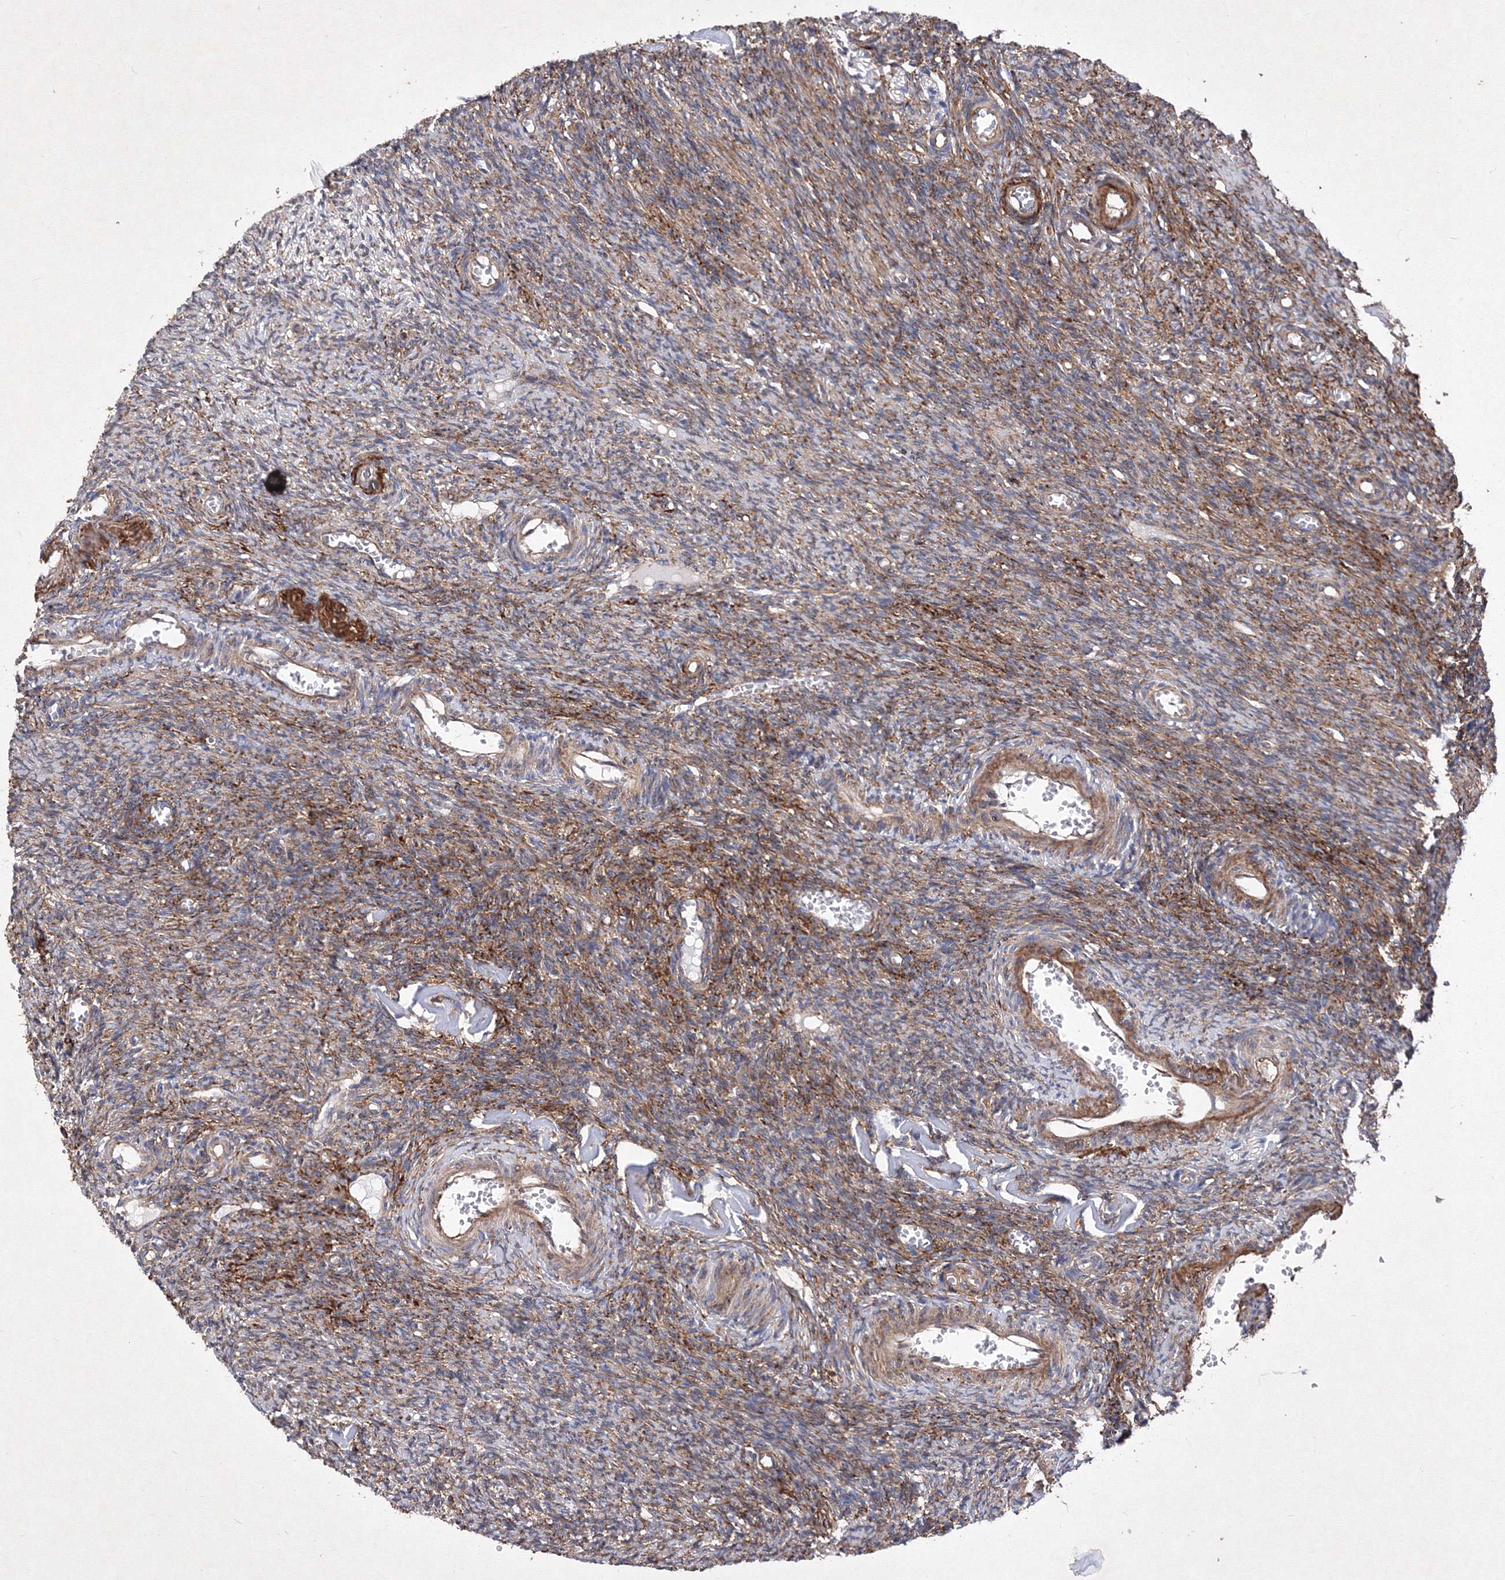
{"staining": {"intensity": "moderate", "quantity": ">75%", "location": "cytoplasmic/membranous"}, "tissue": "ovary", "cell_type": "Ovarian stroma cells", "image_type": "normal", "snomed": [{"axis": "morphology", "description": "Normal tissue, NOS"}, {"axis": "topography", "description": "Ovary"}], "caption": "High-magnification brightfield microscopy of unremarkable ovary stained with DAB (3,3'-diaminobenzidine) (brown) and counterstained with hematoxylin (blue). ovarian stroma cells exhibit moderate cytoplasmic/membranous expression is present in about>75% of cells. (Stains: DAB in brown, nuclei in blue, Microscopy: brightfield microscopy at high magnification).", "gene": "SNX18", "patient": {"sex": "female", "age": 27}}